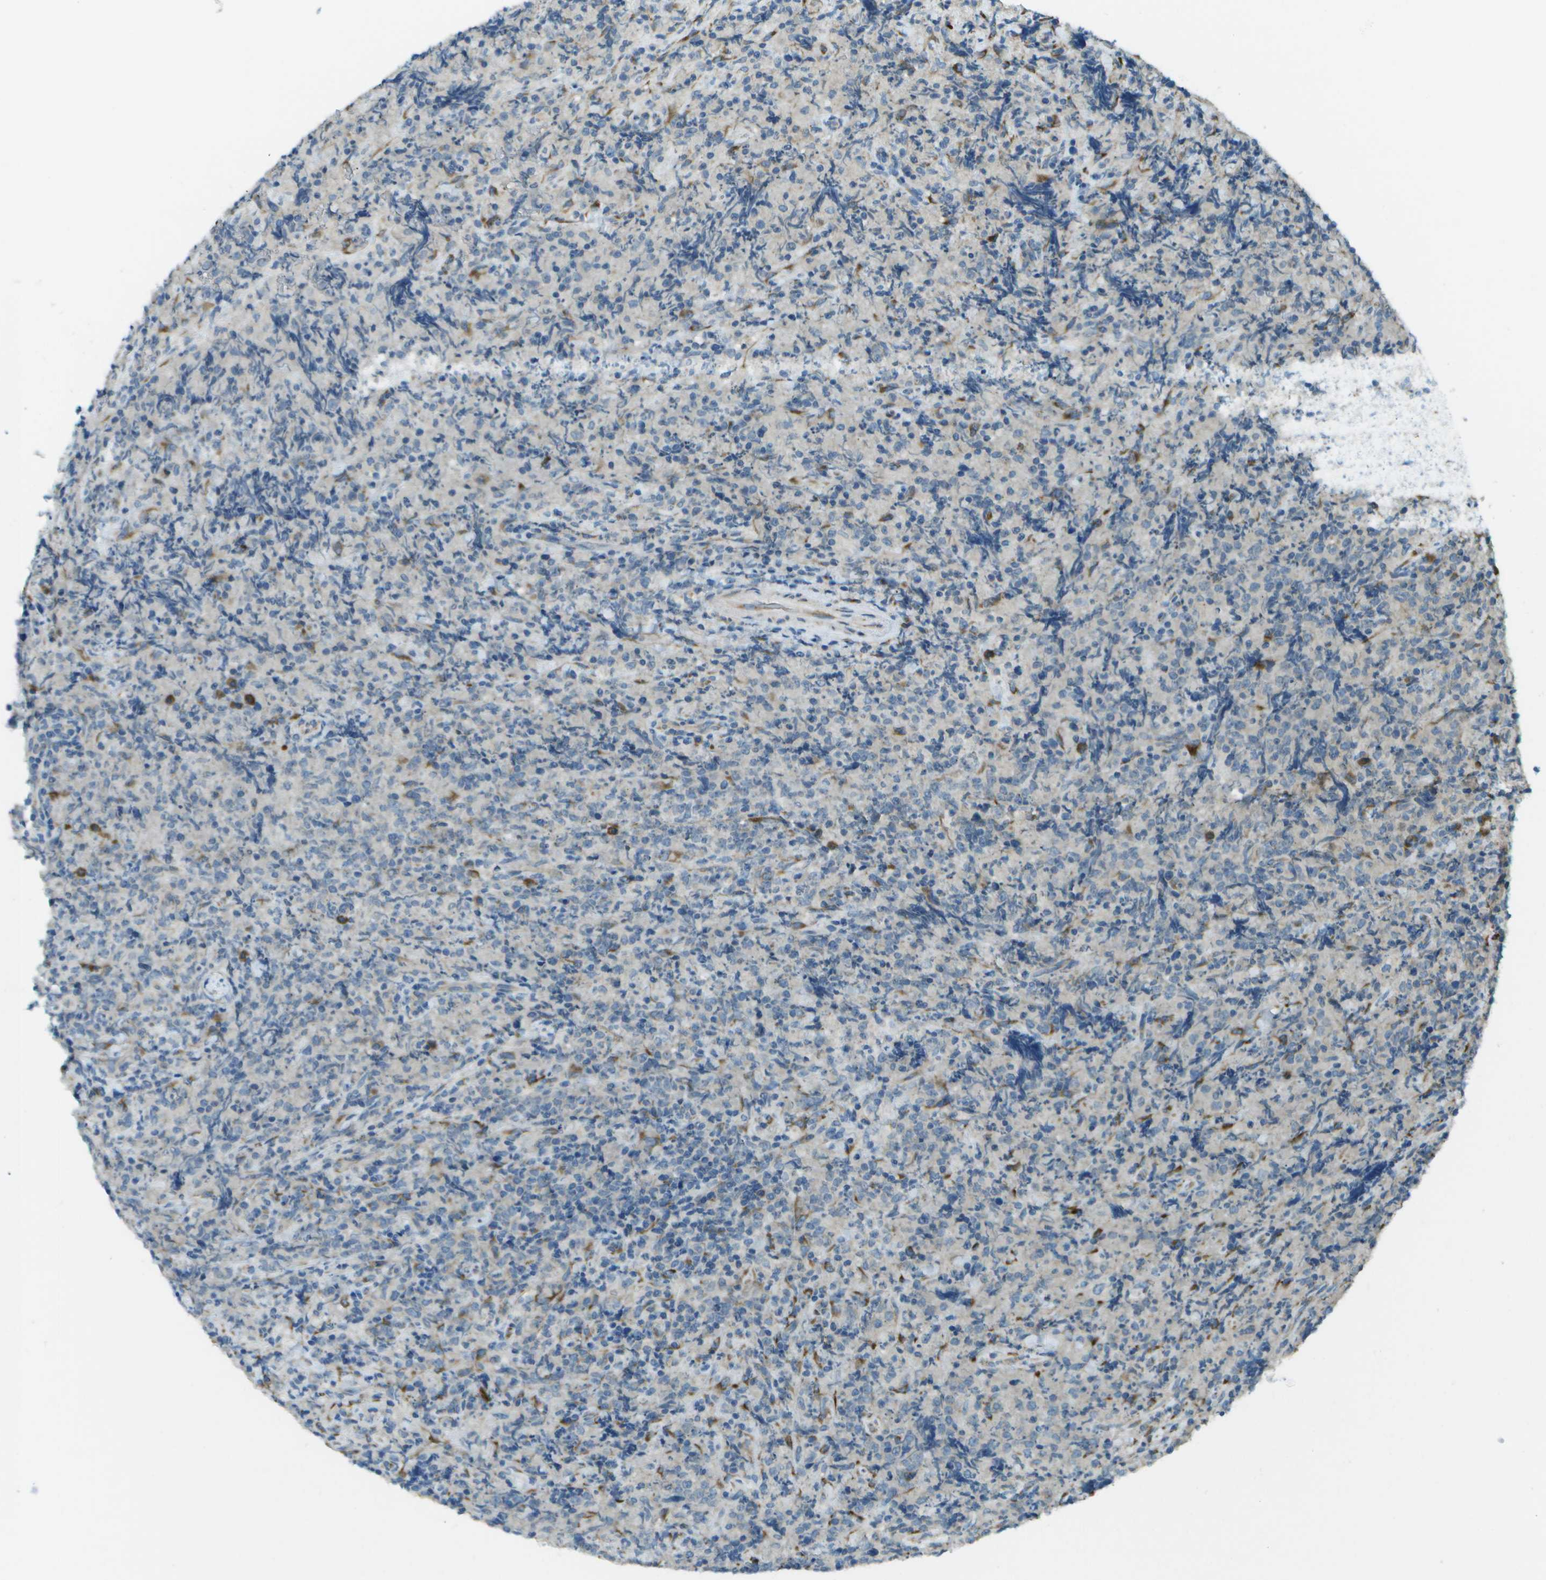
{"staining": {"intensity": "weak", "quantity": "<25%", "location": "cytoplasmic/membranous"}, "tissue": "lymphoma", "cell_type": "Tumor cells", "image_type": "cancer", "snomed": [{"axis": "morphology", "description": "Malignant lymphoma, non-Hodgkin's type, High grade"}, {"axis": "topography", "description": "Tonsil"}], "caption": "DAB (3,3'-diaminobenzidine) immunohistochemical staining of human high-grade malignant lymphoma, non-Hodgkin's type shows no significant expression in tumor cells.", "gene": "KCTD3", "patient": {"sex": "female", "age": 36}}